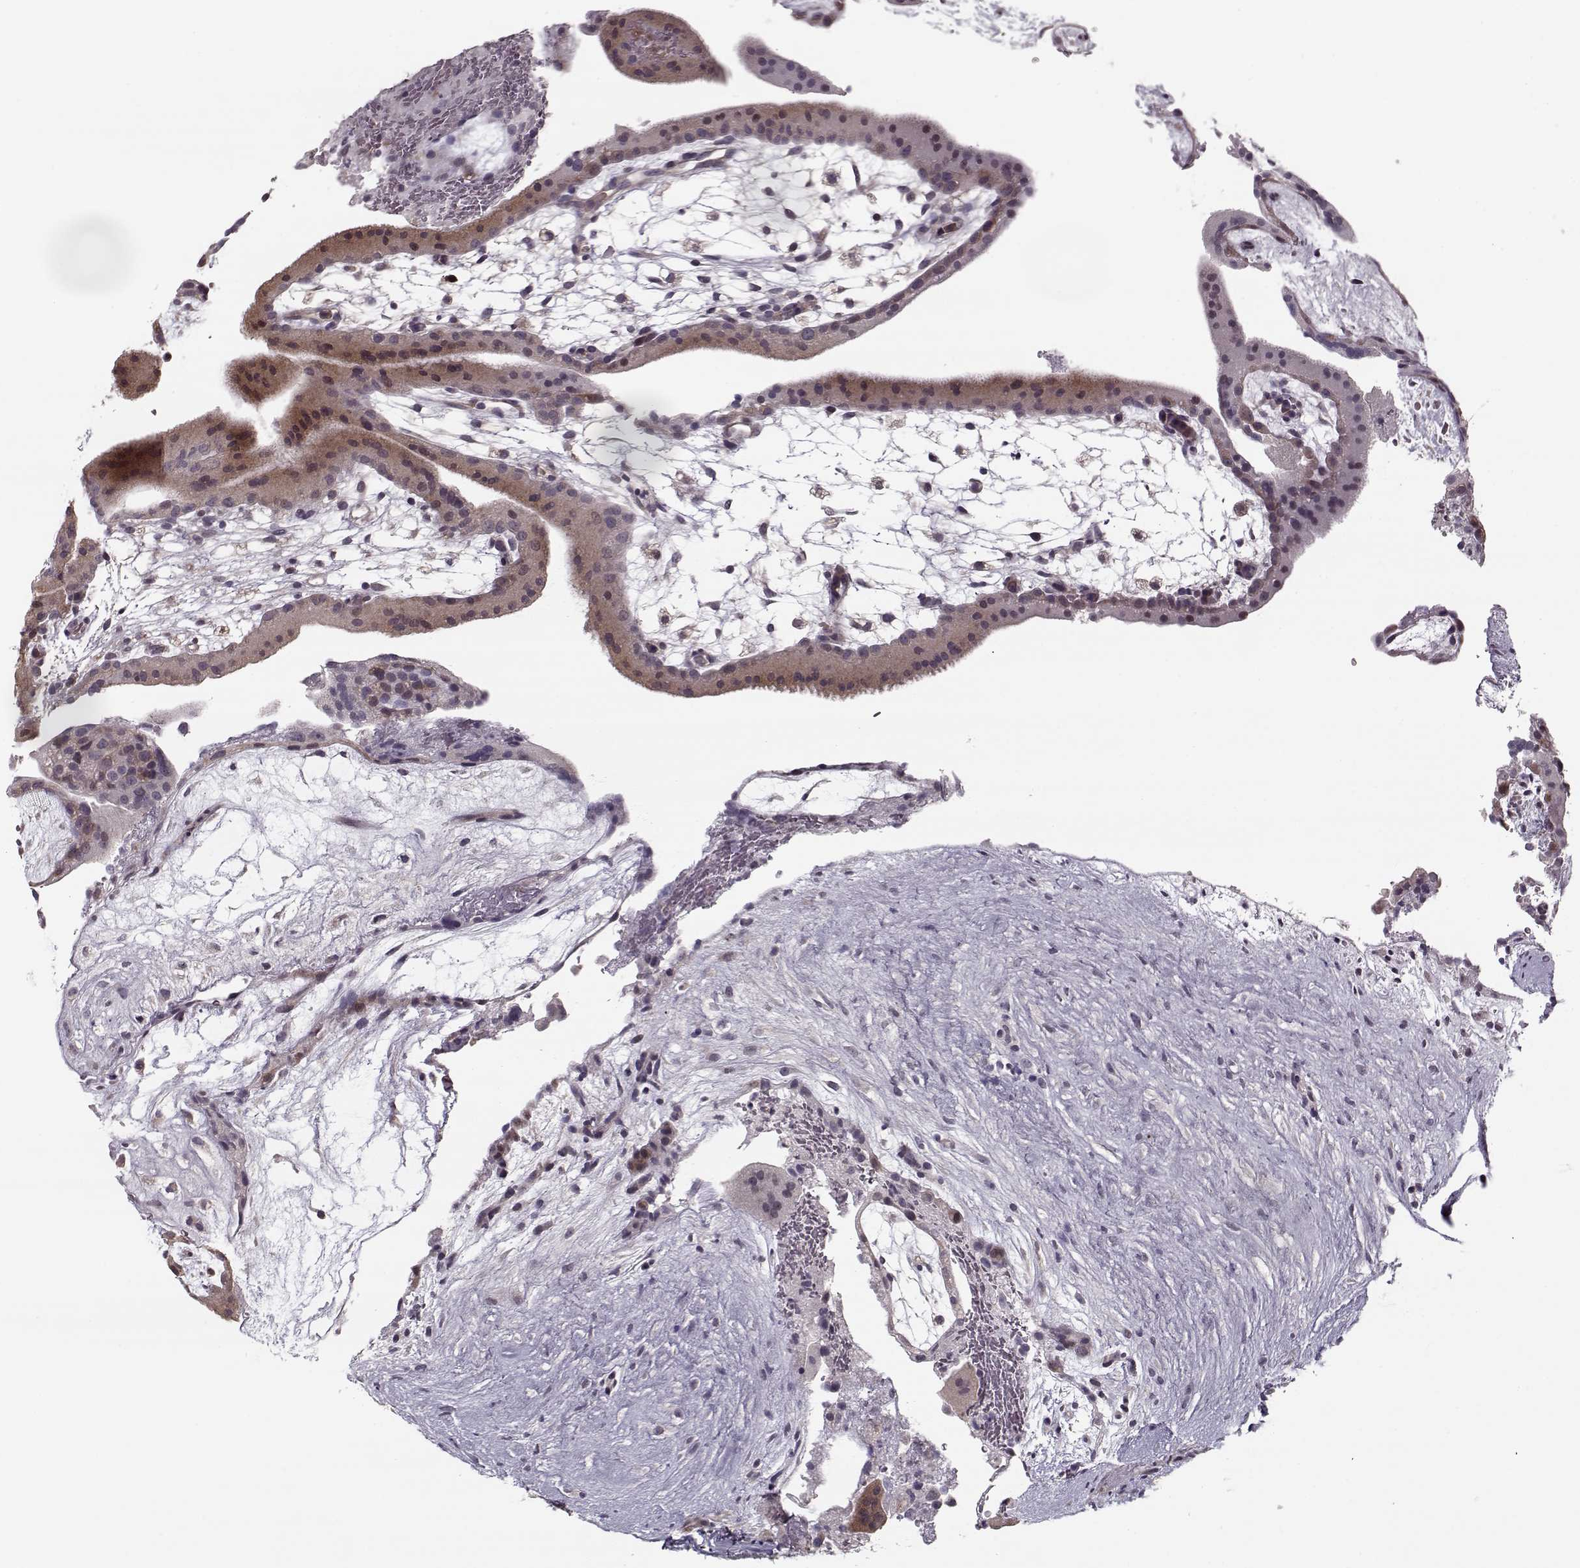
{"staining": {"intensity": "negative", "quantity": "none", "location": "none"}, "tissue": "placenta", "cell_type": "Decidual cells", "image_type": "normal", "snomed": [{"axis": "morphology", "description": "Normal tissue, NOS"}, {"axis": "topography", "description": "Placenta"}], "caption": "DAB (3,3'-diaminobenzidine) immunohistochemical staining of unremarkable human placenta demonstrates no significant positivity in decidual cells. The staining was performed using DAB (3,3'-diaminobenzidine) to visualize the protein expression in brown, while the nuclei were stained in blue with hematoxylin (Magnification: 20x).", "gene": "DNAI3", "patient": {"sex": "female", "age": 19}}